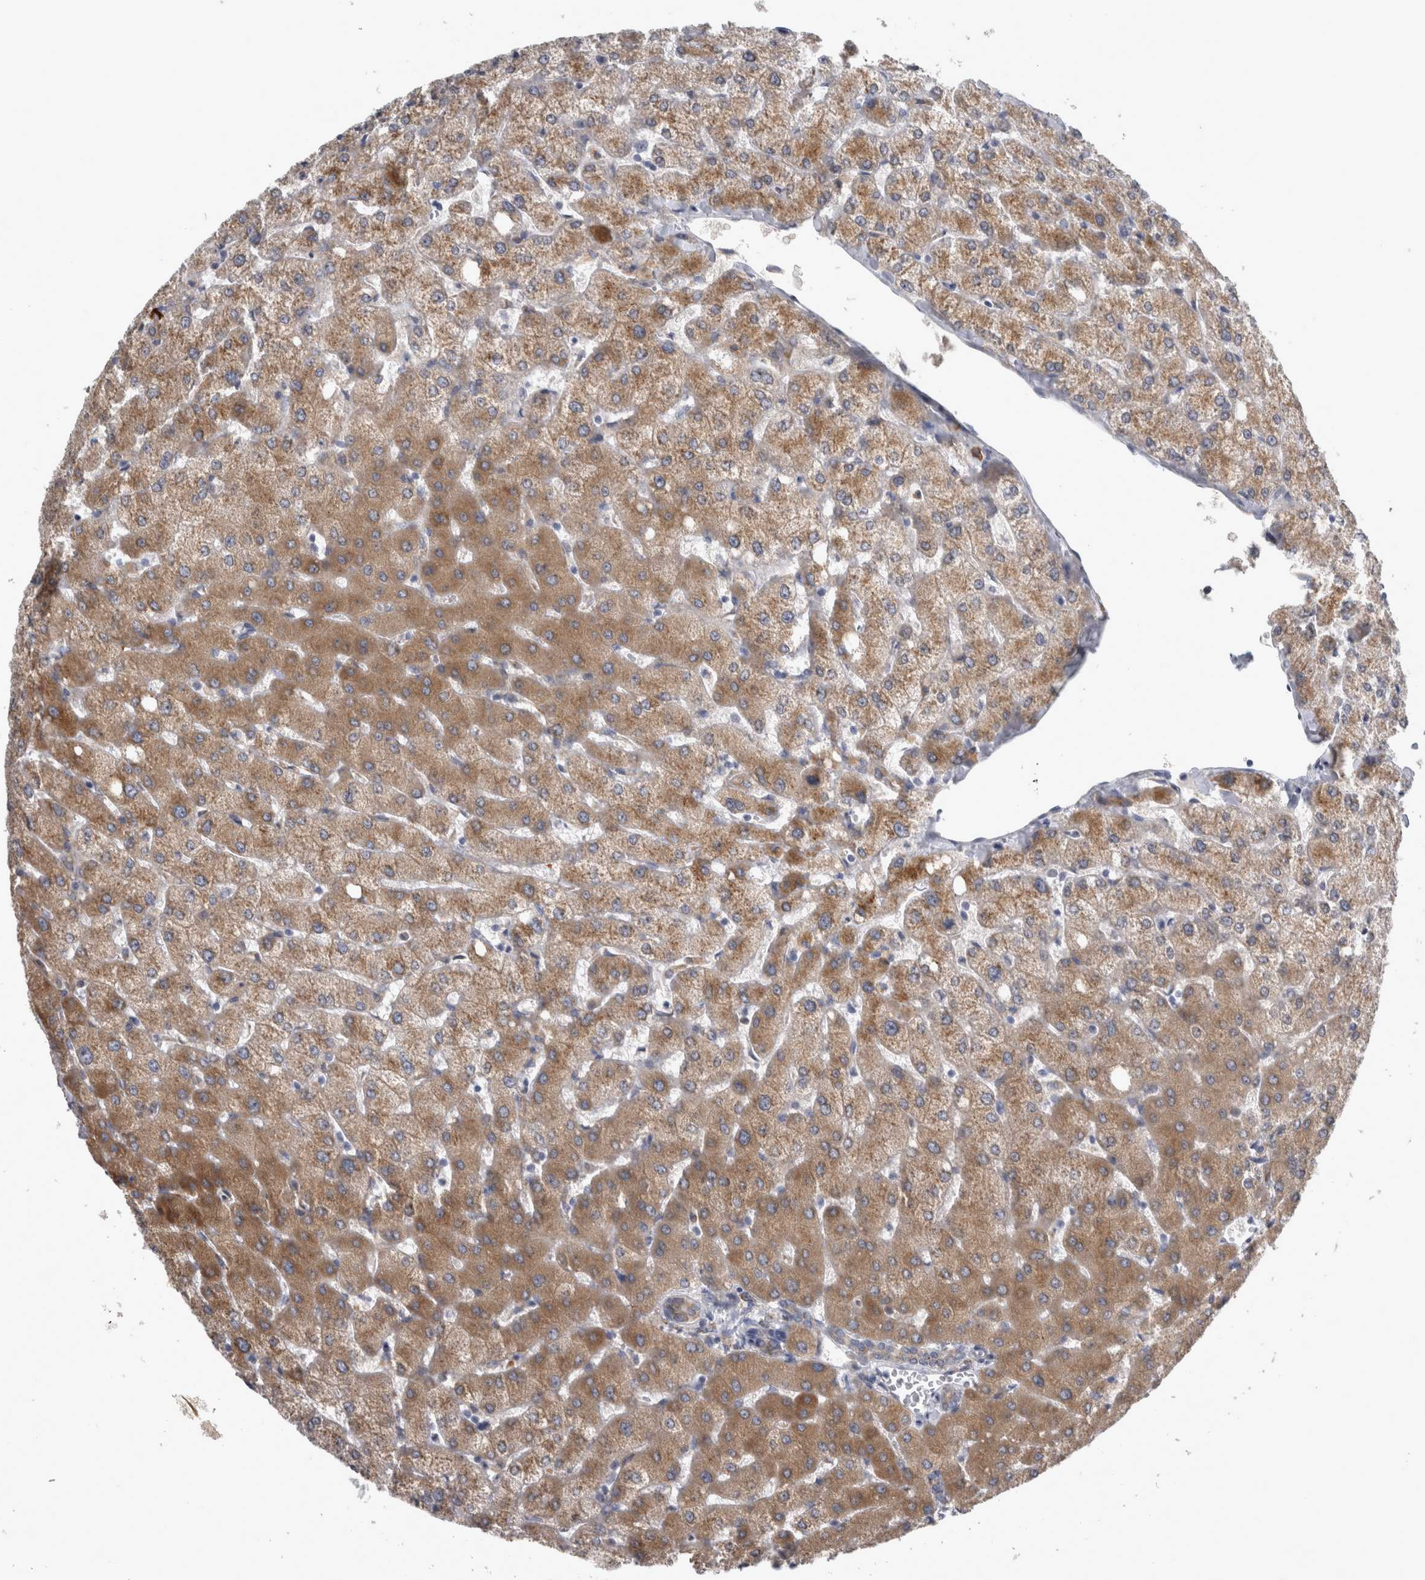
{"staining": {"intensity": "weak", "quantity": ">75%", "location": "cytoplasmic/membranous"}, "tissue": "liver", "cell_type": "Cholangiocytes", "image_type": "normal", "snomed": [{"axis": "morphology", "description": "Normal tissue, NOS"}, {"axis": "topography", "description": "Liver"}], "caption": "Immunohistochemical staining of benign human liver demonstrates weak cytoplasmic/membranous protein positivity in about >75% of cholangiocytes.", "gene": "FHIP2B", "patient": {"sex": "female", "age": 54}}